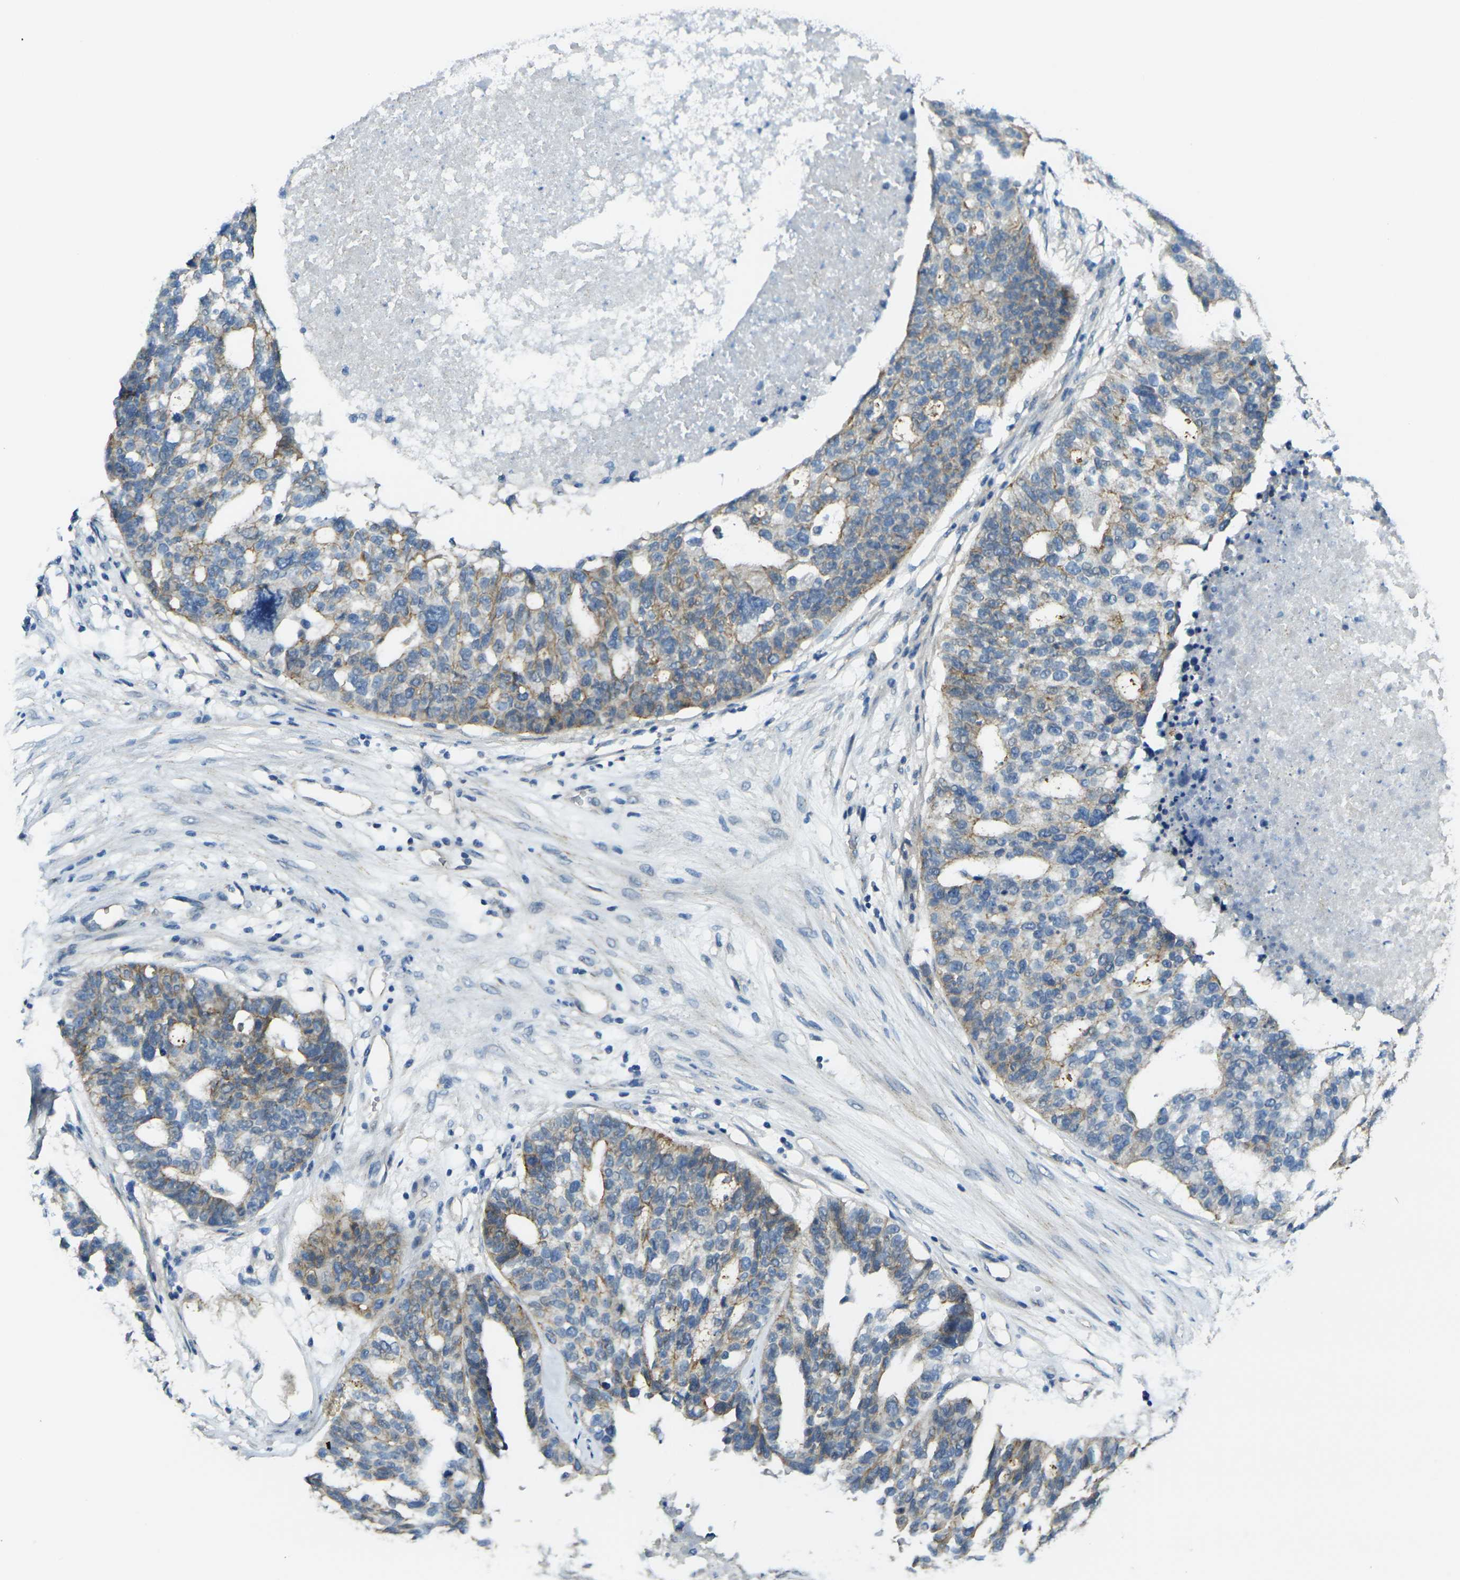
{"staining": {"intensity": "weak", "quantity": "25%-75%", "location": "cytoplasmic/membranous"}, "tissue": "ovarian cancer", "cell_type": "Tumor cells", "image_type": "cancer", "snomed": [{"axis": "morphology", "description": "Cystadenocarcinoma, serous, NOS"}, {"axis": "topography", "description": "Ovary"}], "caption": "Serous cystadenocarcinoma (ovarian) stained for a protein (brown) reveals weak cytoplasmic/membranous positive expression in about 25%-75% of tumor cells.", "gene": "RHBDD1", "patient": {"sex": "female", "age": 59}}